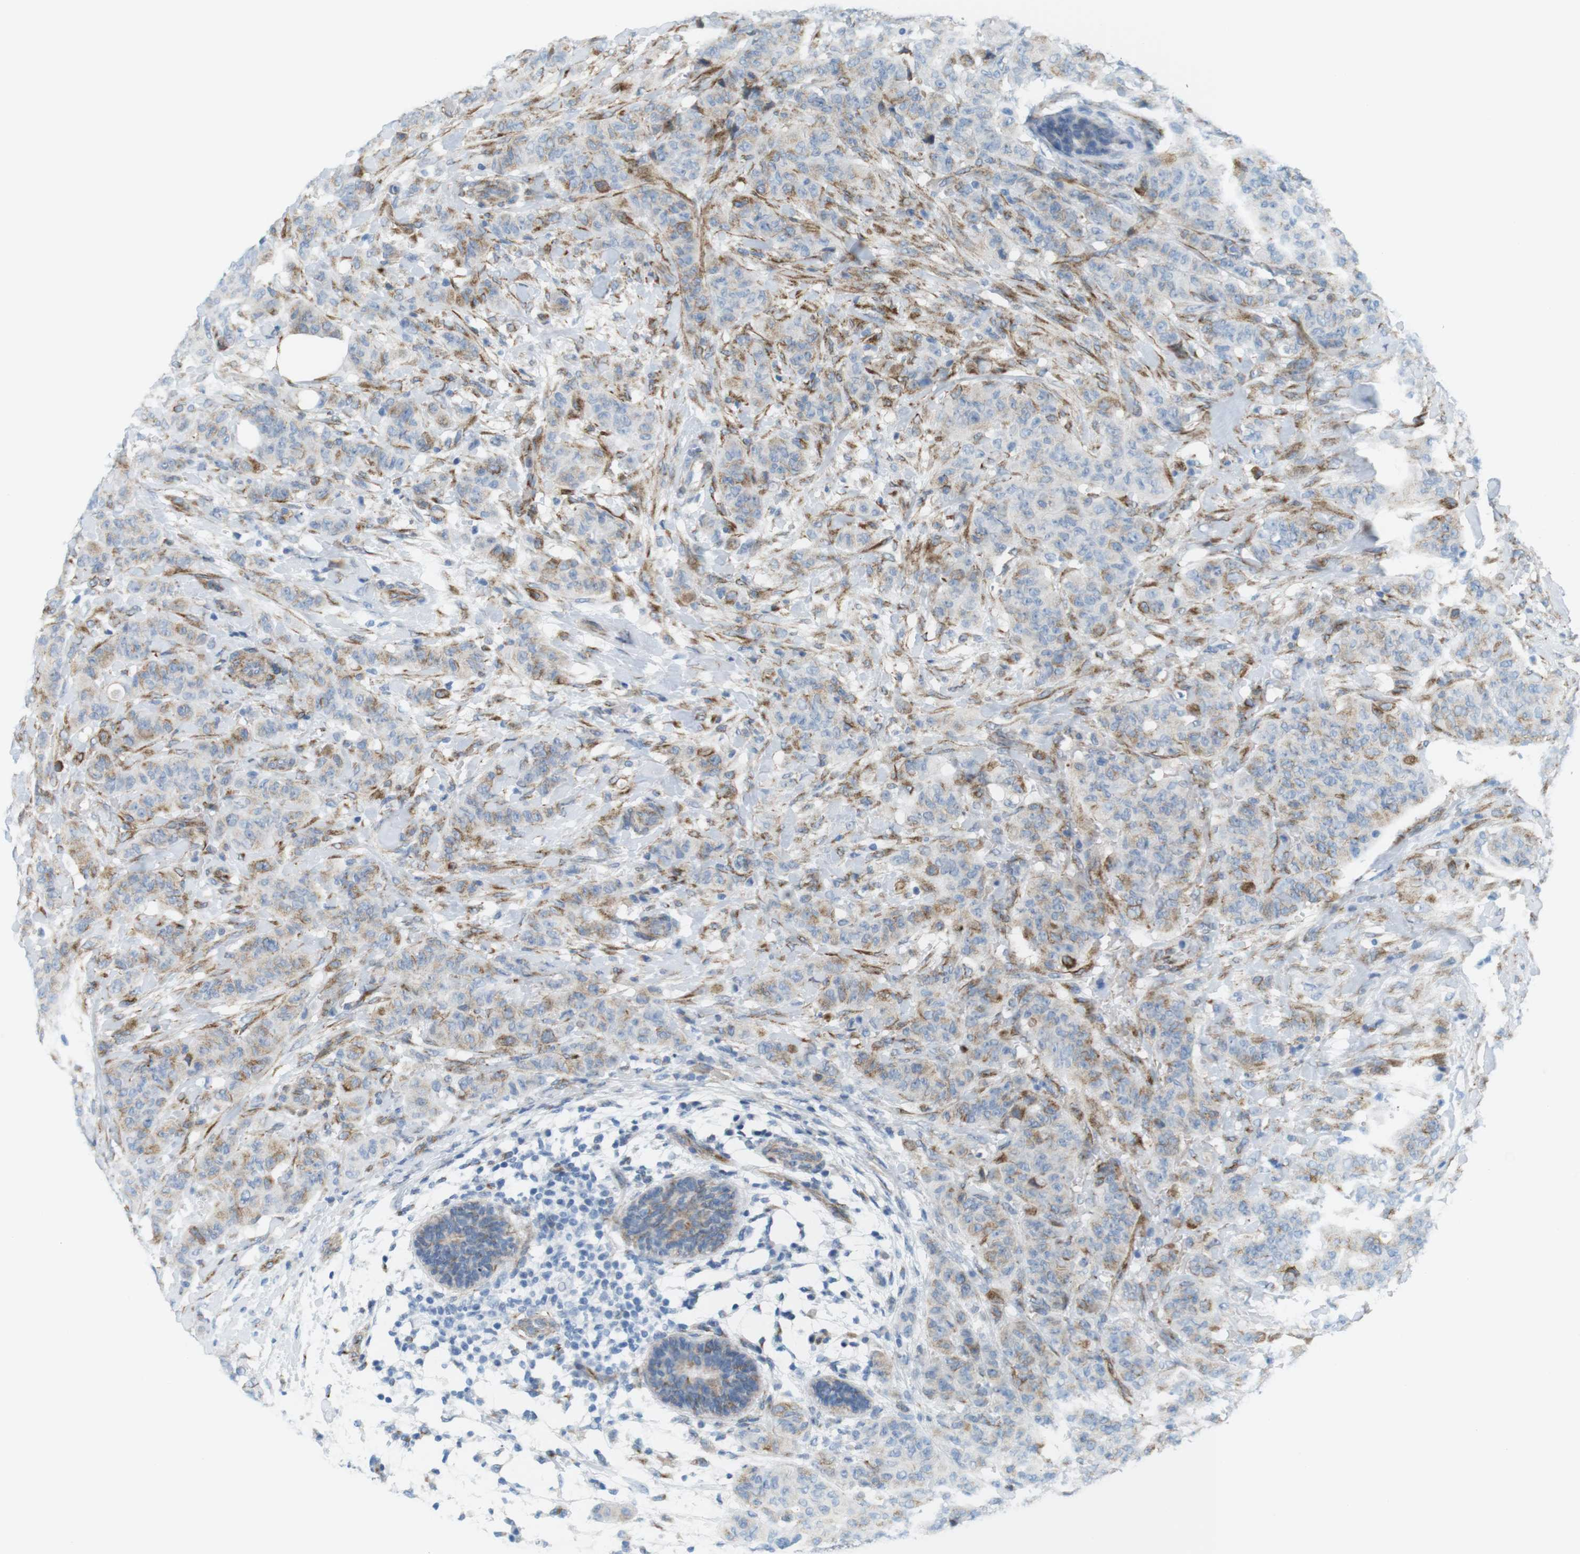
{"staining": {"intensity": "moderate", "quantity": "25%-75%", "location": "cytoplasmic/membranous"}, "tissue": "breast cancer", "cell_type": "Tumor cells", "image_type": "cancer", "snomed": [{"axis": "morphology", "description": "Normal tissue, NOS"}, {"axis": "morphology", "description": "Duct carcinoma"}, {"axis": "topography", "description": "Breast"}], "caption": "Immunohistochemical staining of human infiltrating ductal carcinoma (breast) shows medium levels of moderate cytoplasmic/membranous positivity in about 25%-75% of tumor cells. (DAB (3,3'-diaminobenzidine) IHC, brown staining for protein, blue staining for nuclei).", "gene": "MYH9", "patient": {"sex": "female", "age": 40}}